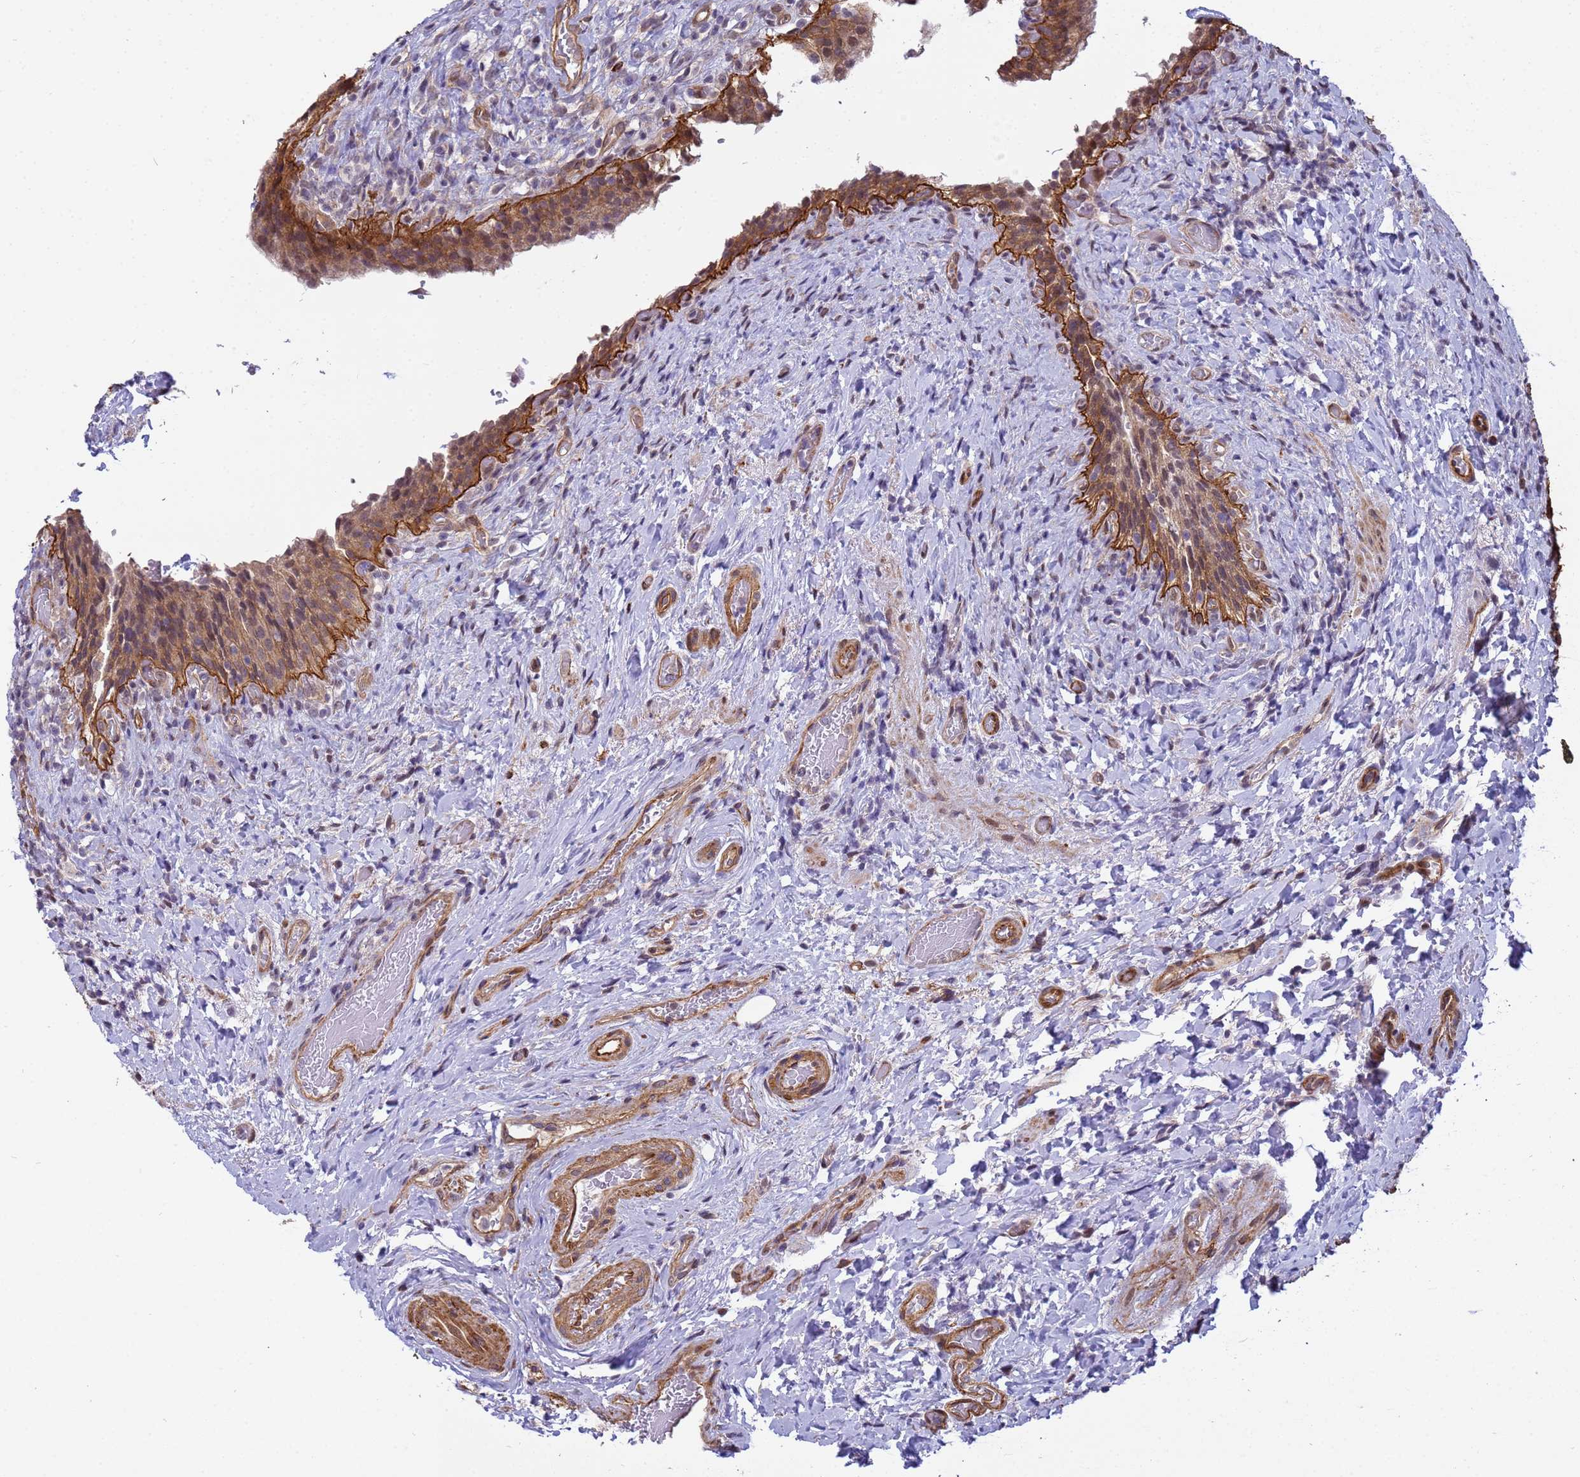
{"staining": {"intensity": "moderate", "quantity": ">75%", "location": "cytoplasmic/membranous,nuclear"}, "tissue": "urinary bladder", "cell_type": "Urothelial cells", "image_type": "normal", "snomed": [{"axis": "morphology", "description": "Normal tissue, NOS"}, {"axis": "morphology", "description": "Inflammation, NOS"}, {"axis": "topography", "description": "Urinary bladder"}], "caption": "IHC image of normal human urinary bladder stained for a protein (brown), which reveals medium levels of moderate cytoplasmic/membranous,nuclear expression in approximately >75% of urothelial cells.", "gene": "ITGB4", "patient": {"sex": "male", "age": 64}}